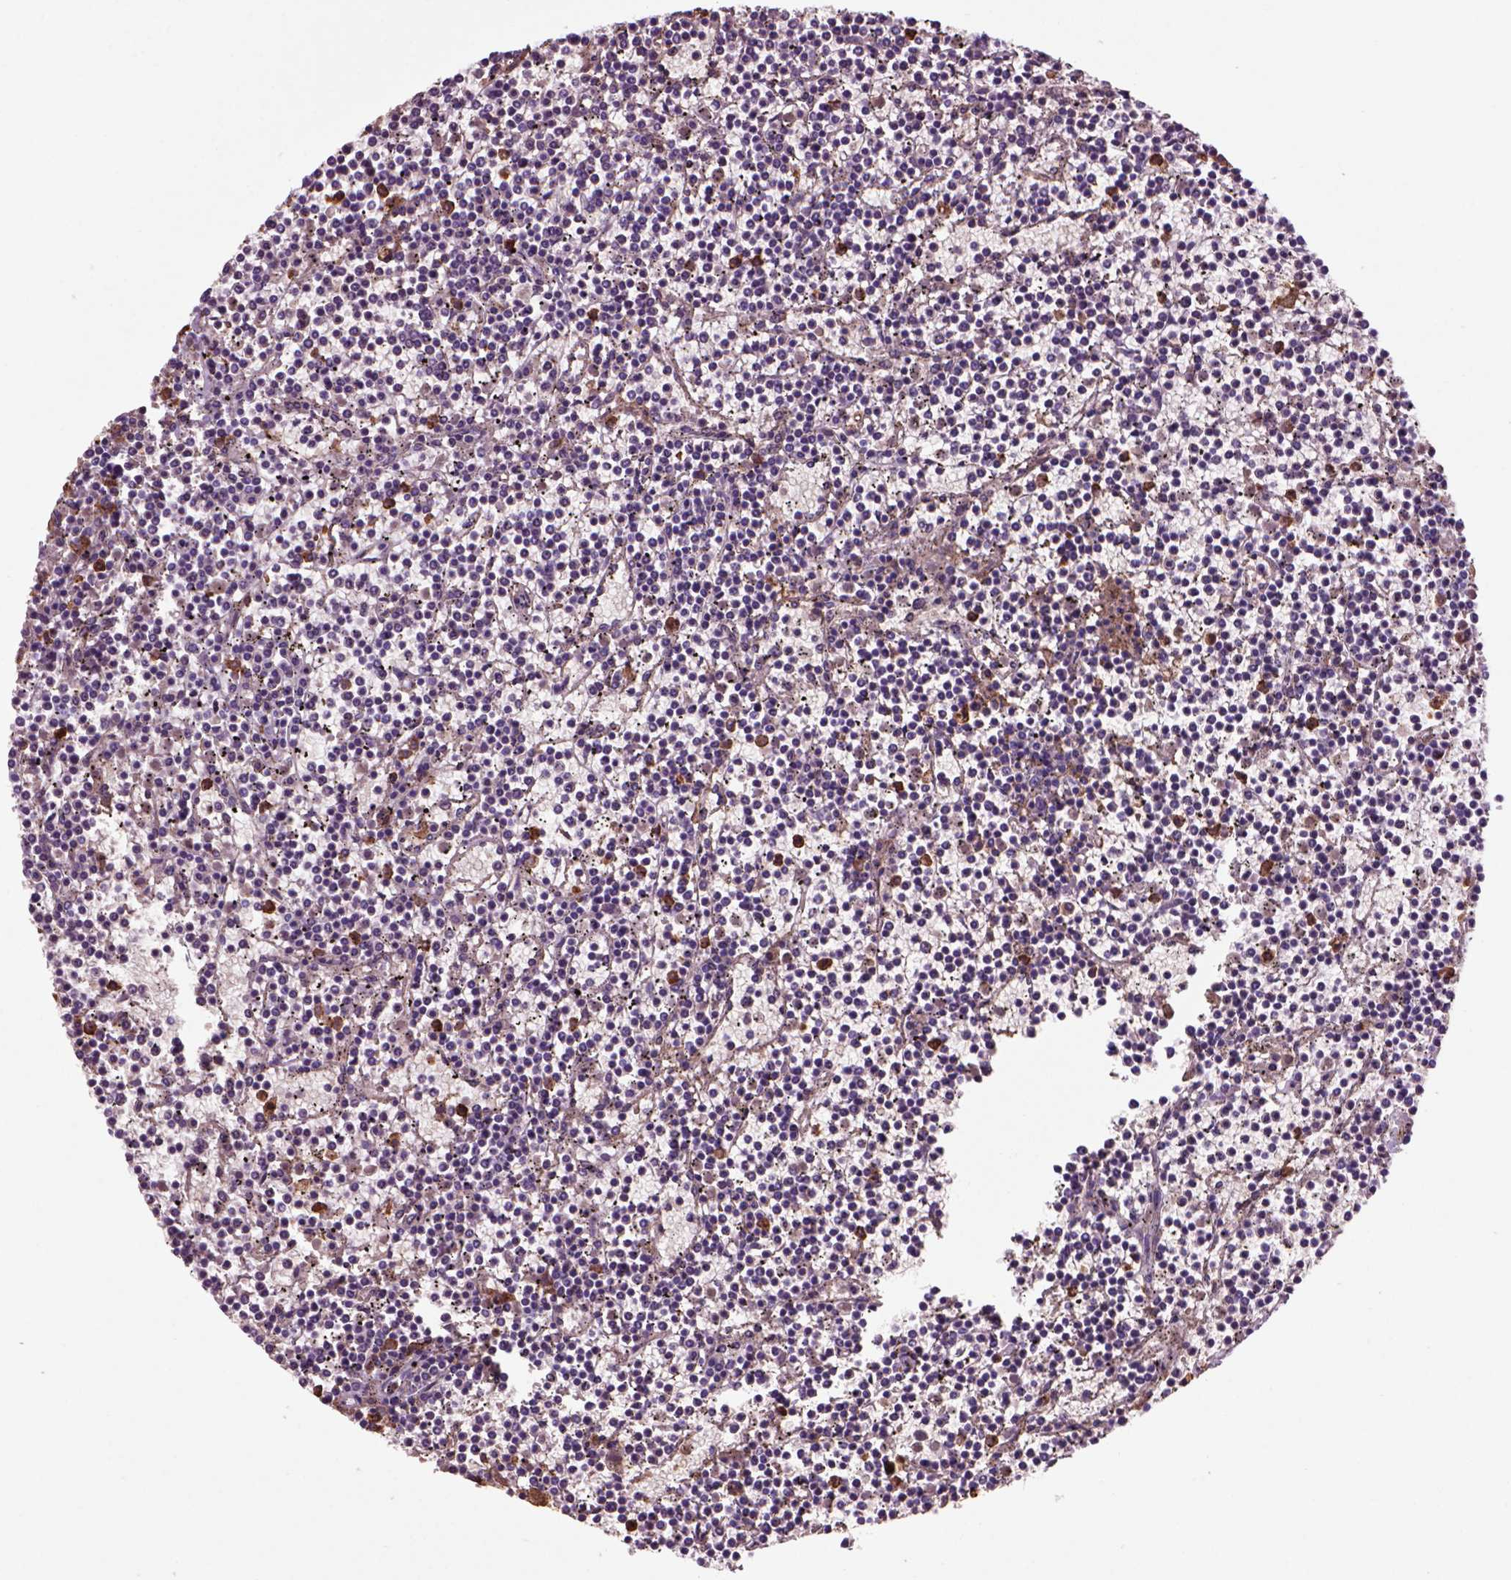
{"staining": {"intensity": "negative", "quantity": "none", "location": "none"}, "tissue": "lymphoma", "cell_type": "Tumor cells", "image_type": "cancer", "snomed": [{"axis": "morphology", "description": "Malignant lymphoma, non-Hodgkin's type, Low grade"}, {"axis": "topography", "description": "Spleen"}], "caption": "This photomicrograph is of low-grade malignant lymphoma, non-Hodgkin's type stained with immunohistochemistry (IHC) to label a protein in brown with the nuclei are counter-stained blue. There is no expression in tumor cells.", "gene": "CD14", "patient": {"sex": "female", "age": 19}}